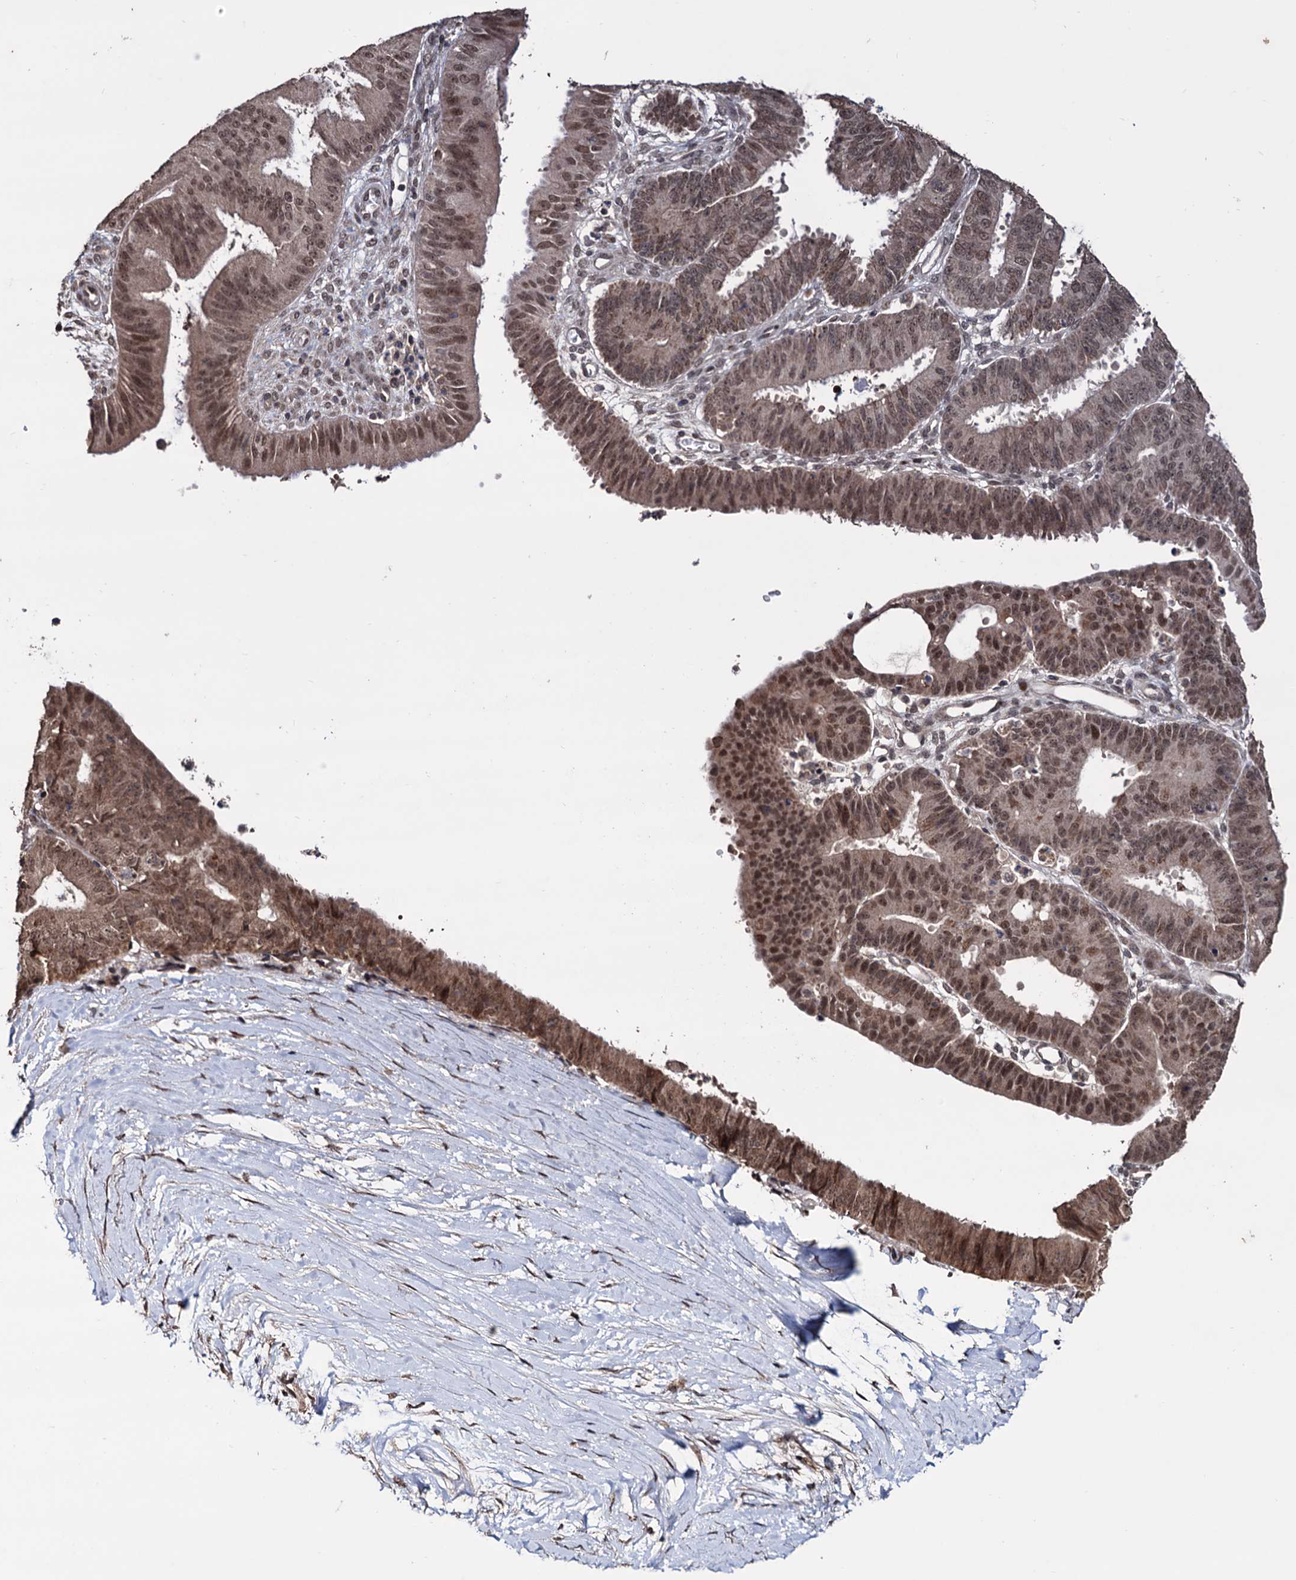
{"staining": {"intensity": "moderate", "quantity": ">75%", "location": "cytoplasmic/membranous,nuclear"}, "tissue": "ovarian cancer", "cell_type": "Tumor cells", "image_type": "cancer", "snomed": [{"axis": "morphology", "description": "Carcinoma, endometroid"}, {"axis": "topography", "description": "Appendix"}, {"axis": "topography", "description": "Ovary"}], "caption": "Protein staining of endometroid carcinoma (ovarian) tissue exhibits moderate cytoplasmic/membranous and nuclear staining in about >75% of tumor cells.", "gene": "KLF5", "patient": {"sex": "female", "age": 42}}